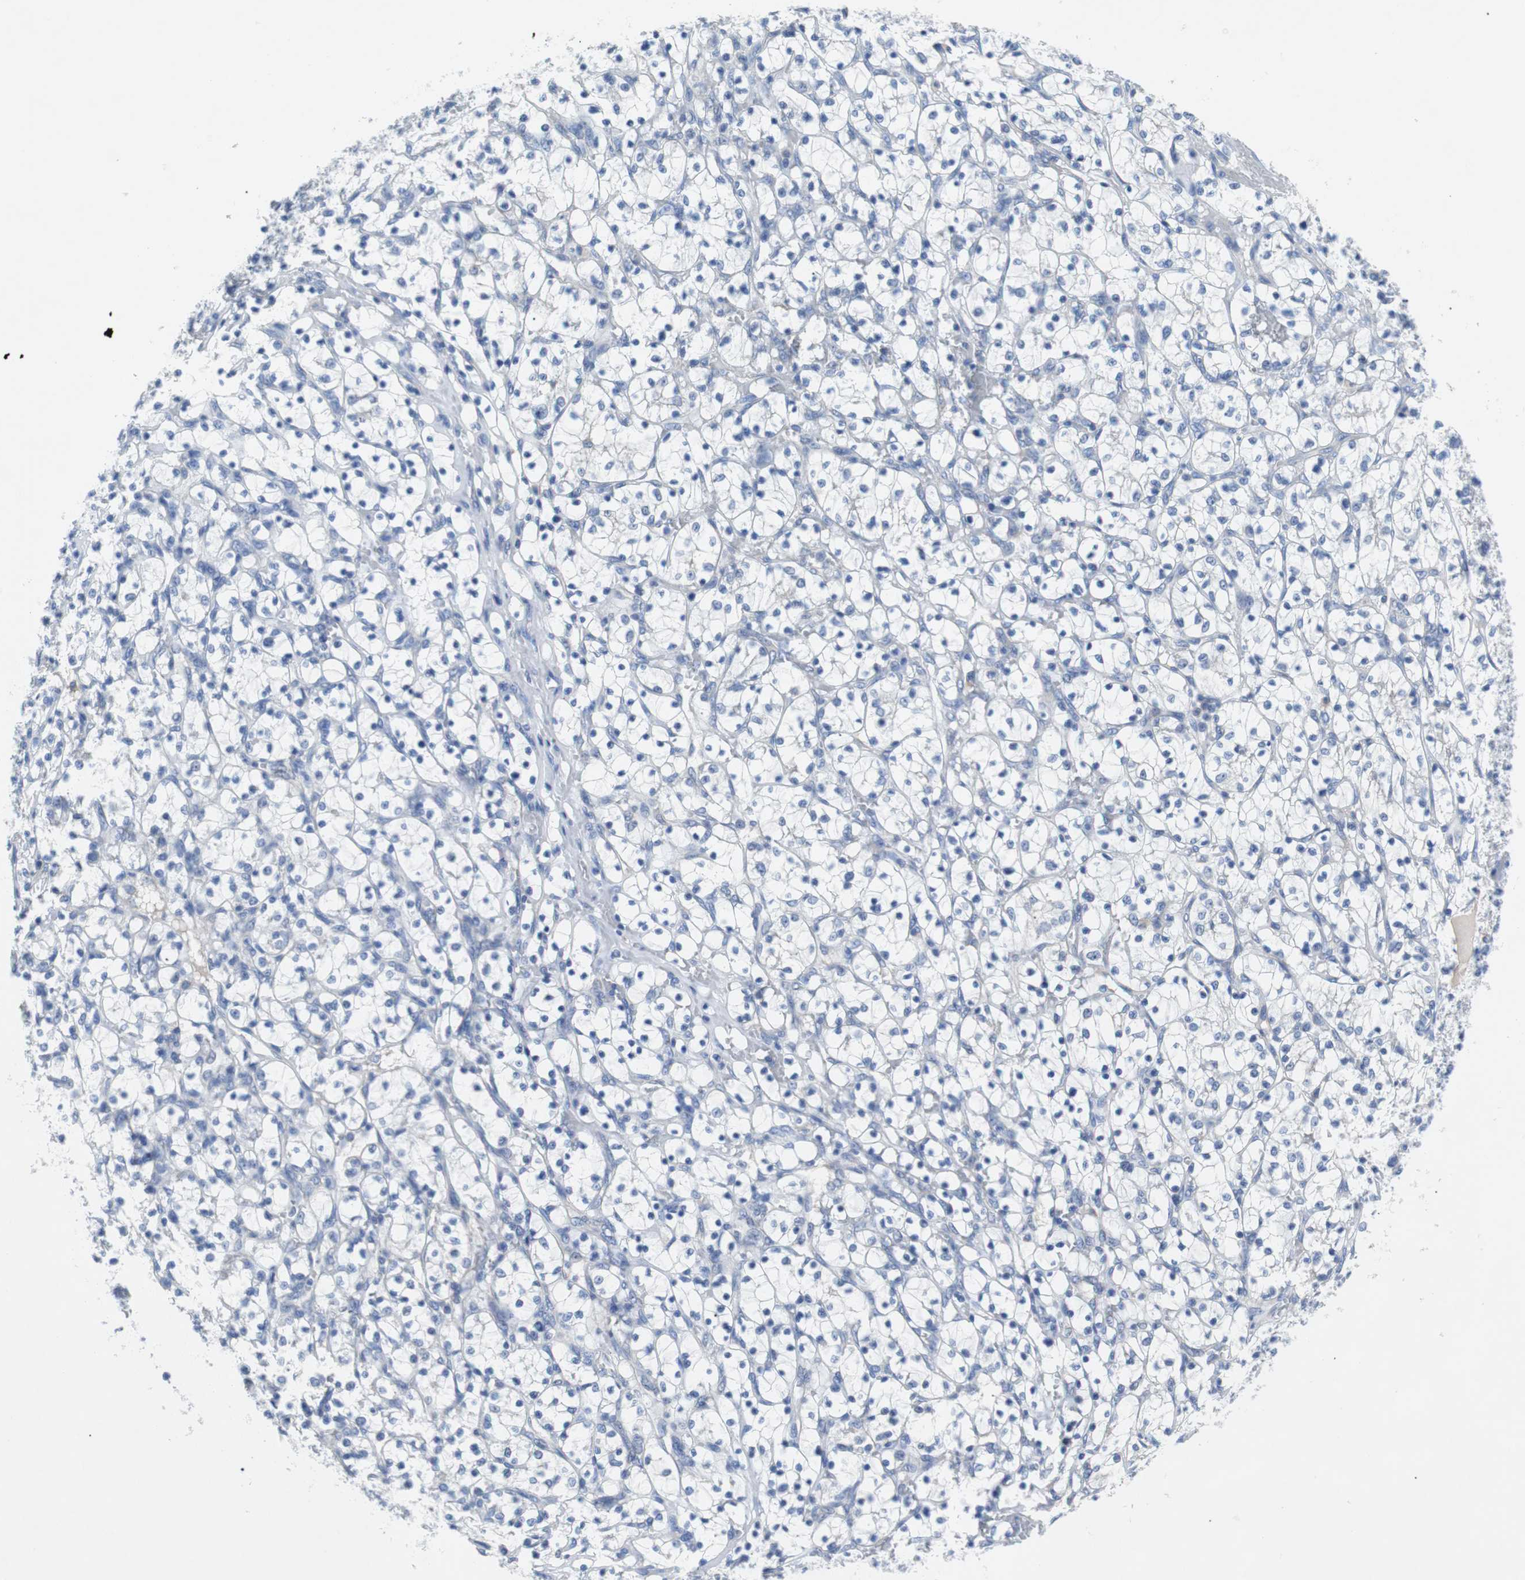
{"staining": {"intensity": "negative", "quantity": "none", "location": "none"}, "tissue": "renal cancer", "cell_type": "Tumor cells", "image_type": "cancer", "snomed": [{"axis": "morphology", "description": "Adenocarcinoma, NOS"}, {"axis": "topography", "description": "Kidney"}], "caption": "Protein analysis of renal adenocarcinoma exhibits no significant positivity in tumor cells. Nuclei are stained in blue.", "gene": "EEF2K", "patient": {"sex": "female", "age": 69}}